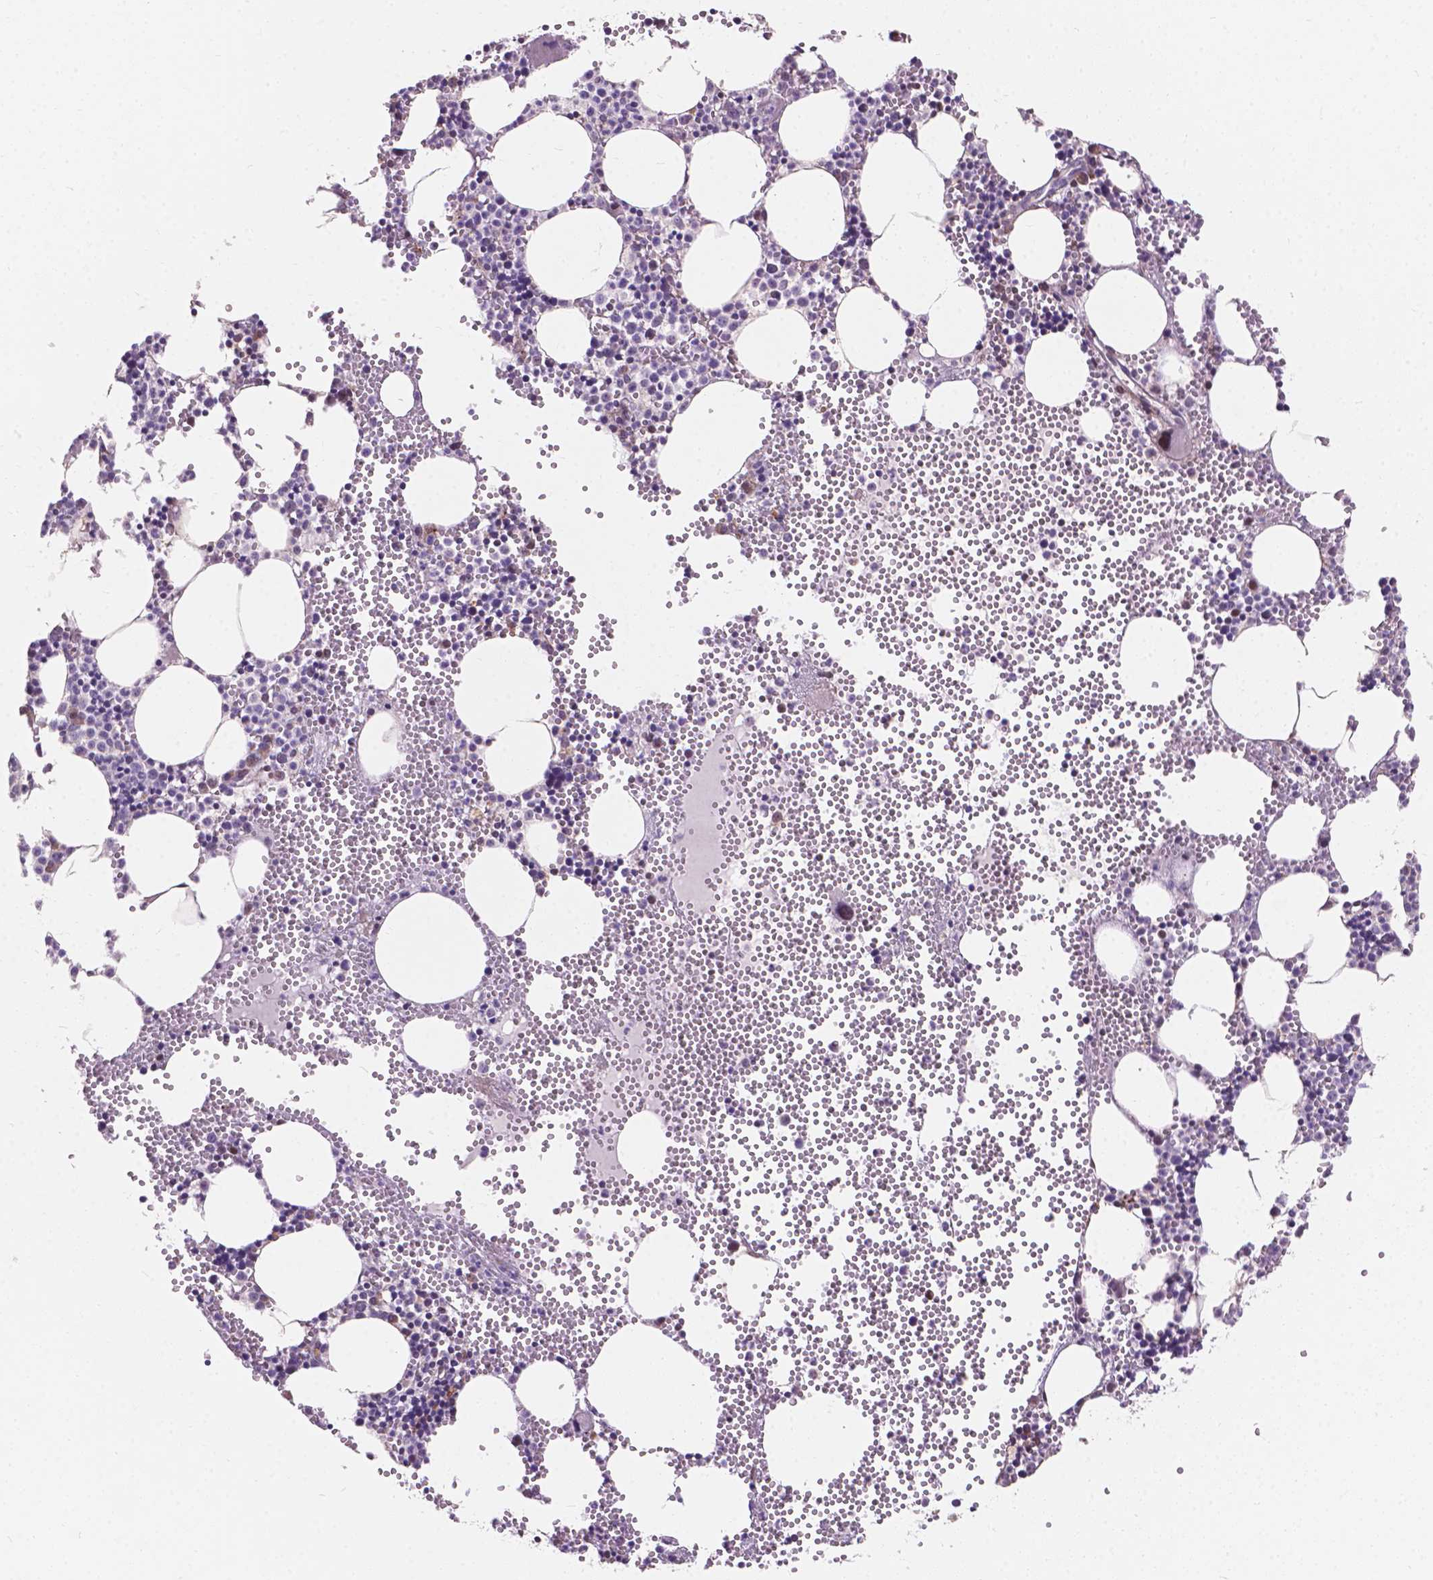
{"staining": {"intensity": "negative", "quantity": "none", "location": "none"}, "tissue": "bone marrow", "cell_type": "Hematopoietic cells", "image_type": "normal", "snomed": [{"axis": "morphology", "description": "Normal tissue, NOS"}, {"axis": "topography", "description": "Bone marrow"}], "caption": "High magnification brightfield microscopy of unremarkable bone marrow stained with DAB (3,3'-diaminobenzidine) (brown) and counterstained with hematoxylin (blue): hematopoietic cells show no significant staining. (DAB immunohistochemistry (IHC), high magnification).", "gene": "MYH14", "patient": {"sex": "male", "age": 89}}